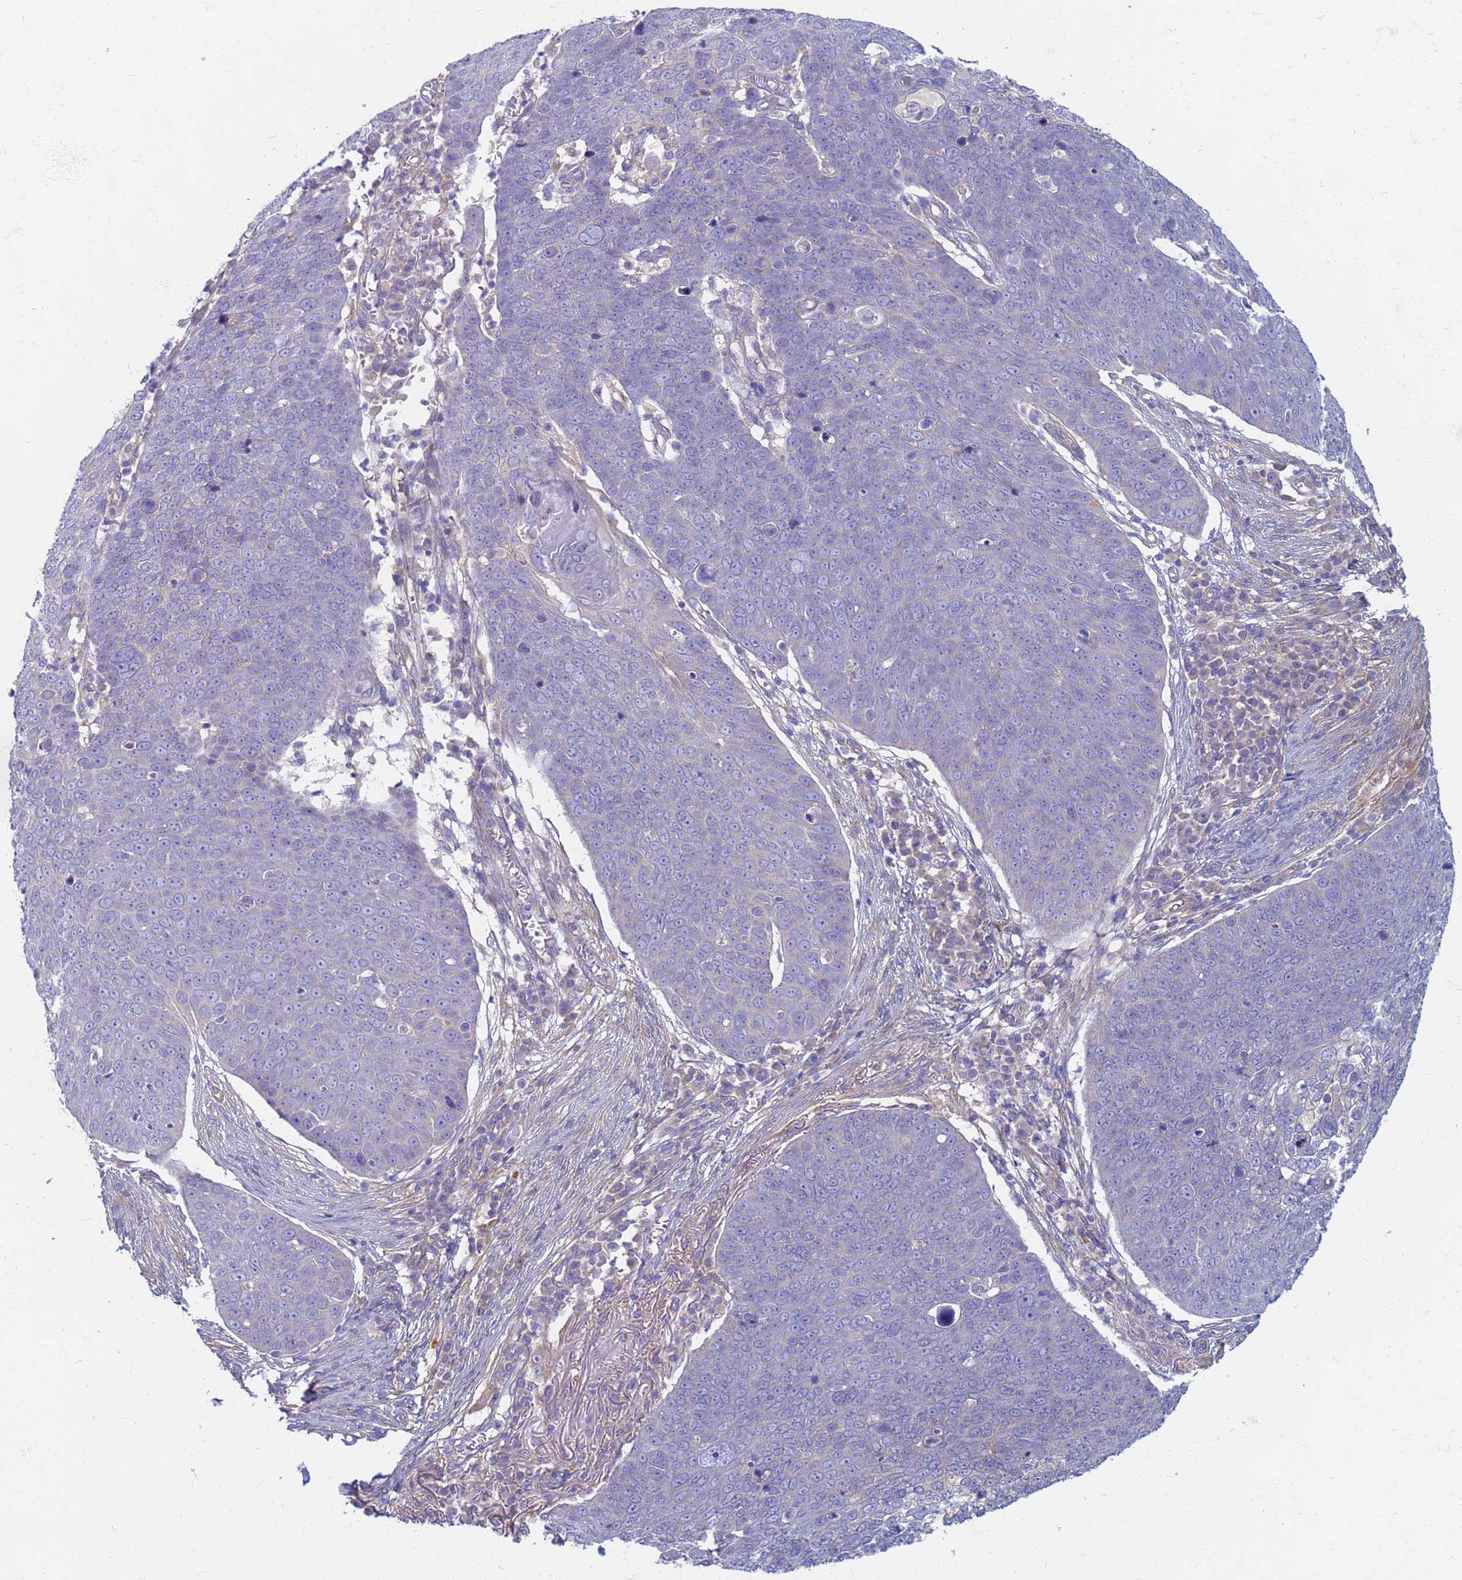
{"staining": {"intensity": "negative", "quantity": "none", "location": "none"}, "tissue": "skin cancer", "cell_type": "Tumor cells", "image_type": "cancer", "snomed": [{"axis": "morphology", "description": "Squamous cell carcinoma, NOS"}, {"axis": "topography", "description": "Skin"}], "caption": "Skin cancer (squamous cell carcinoma) was stained to show a protein in brown. There is no significant staining in tumor cells.", "gene": "EEA1", "patient": {"sex": "male", "age": 71}}